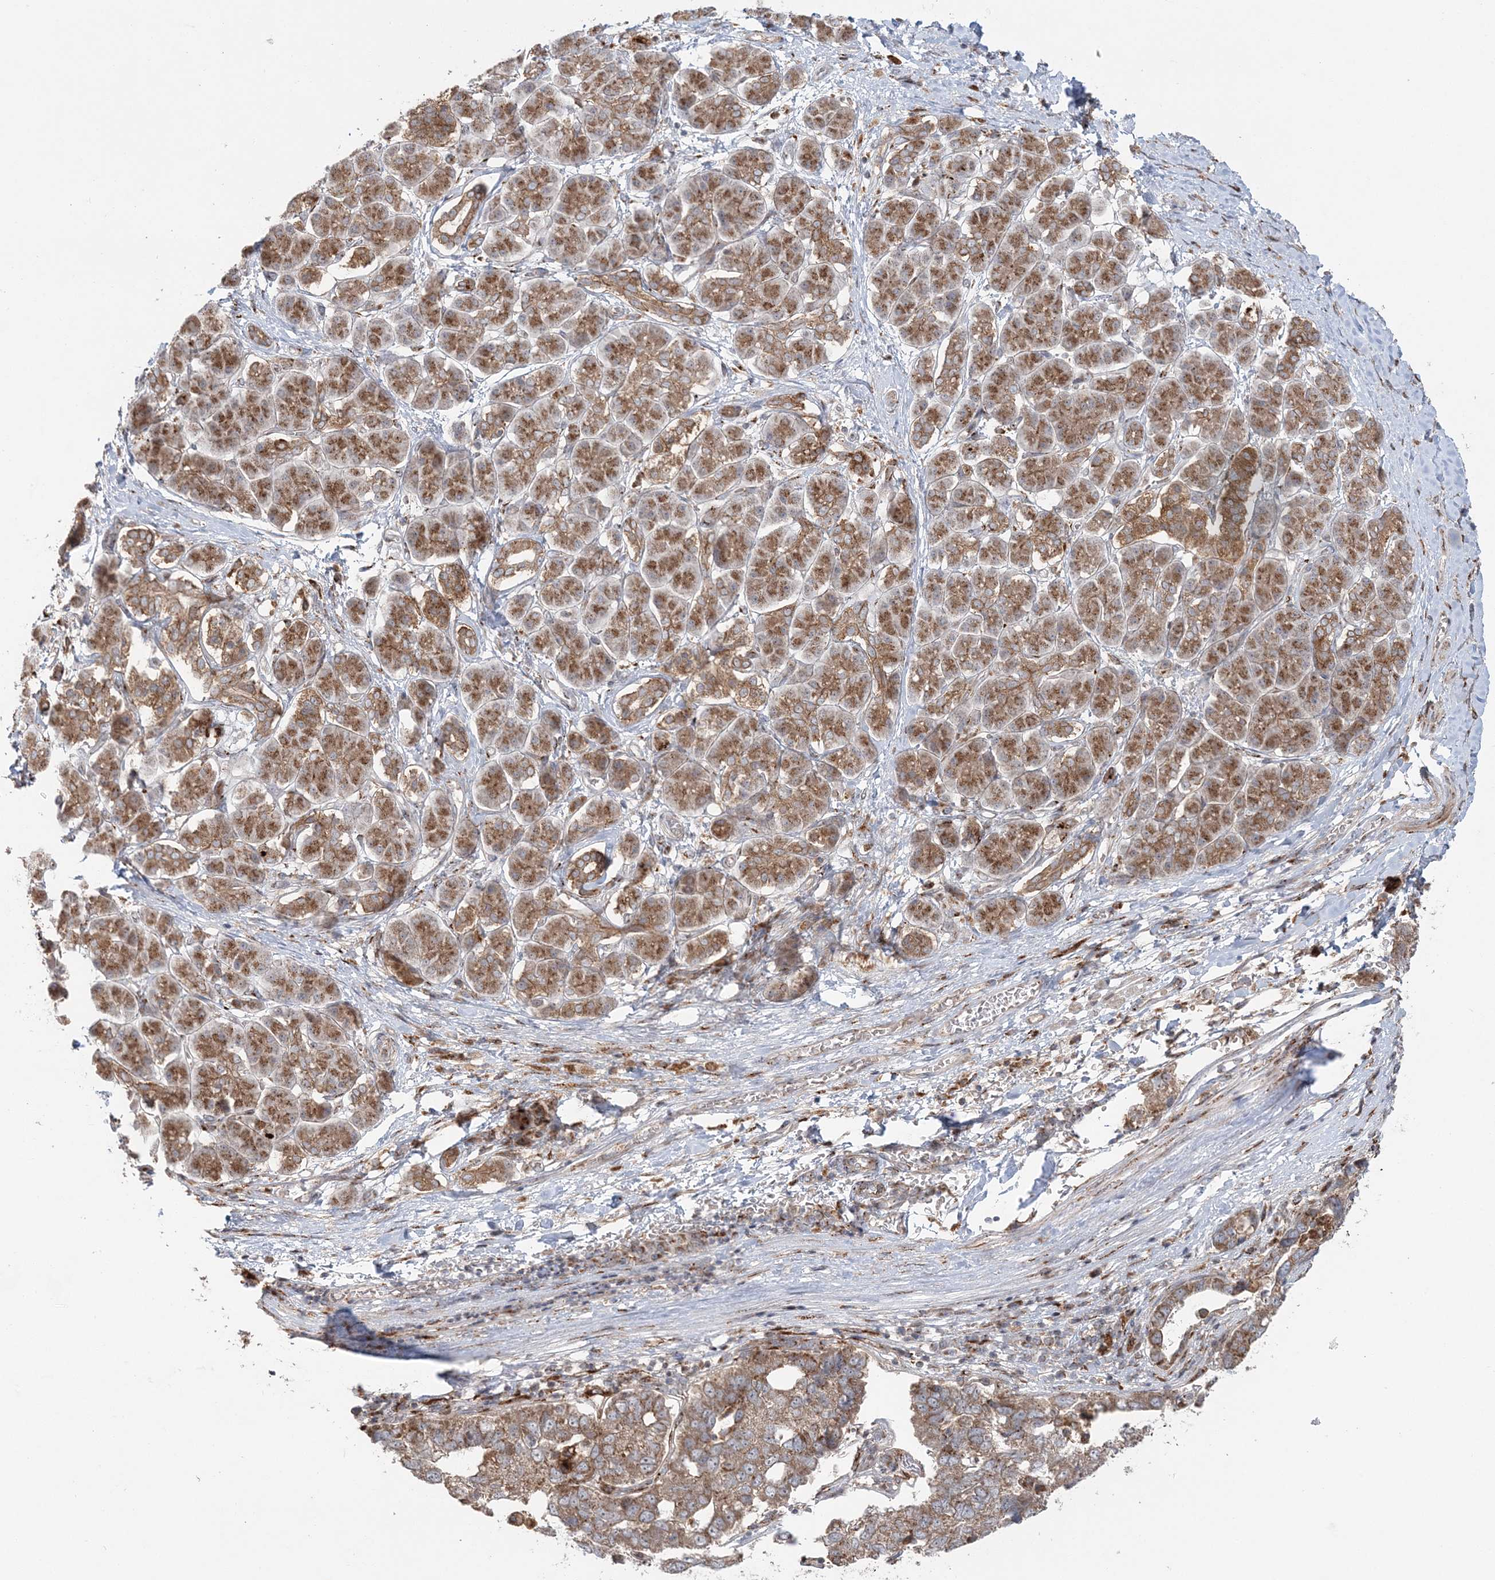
{"staining": {"intensity": "weak", "quantity": ">75%", "location": "cytoplasmic/membranous"}, "tissue": "pancreatic cancer", "cell_type": "Tumor cells", "image_type": "cancer", "snomed": [{"axis": "morphology", "description": "Adenocarcinoma, NOS"}, {"axis": "topography", "description": "Pancreas"}], "caption": "A high-resolution micrograph shows IHC staining of pancreatic cancer, which shows weak cytoplasmic/membranous positivity in approximately >75% of tumor cells.", "gene": "ABCC3", "patient": {"sex": "female", "age": 61}}